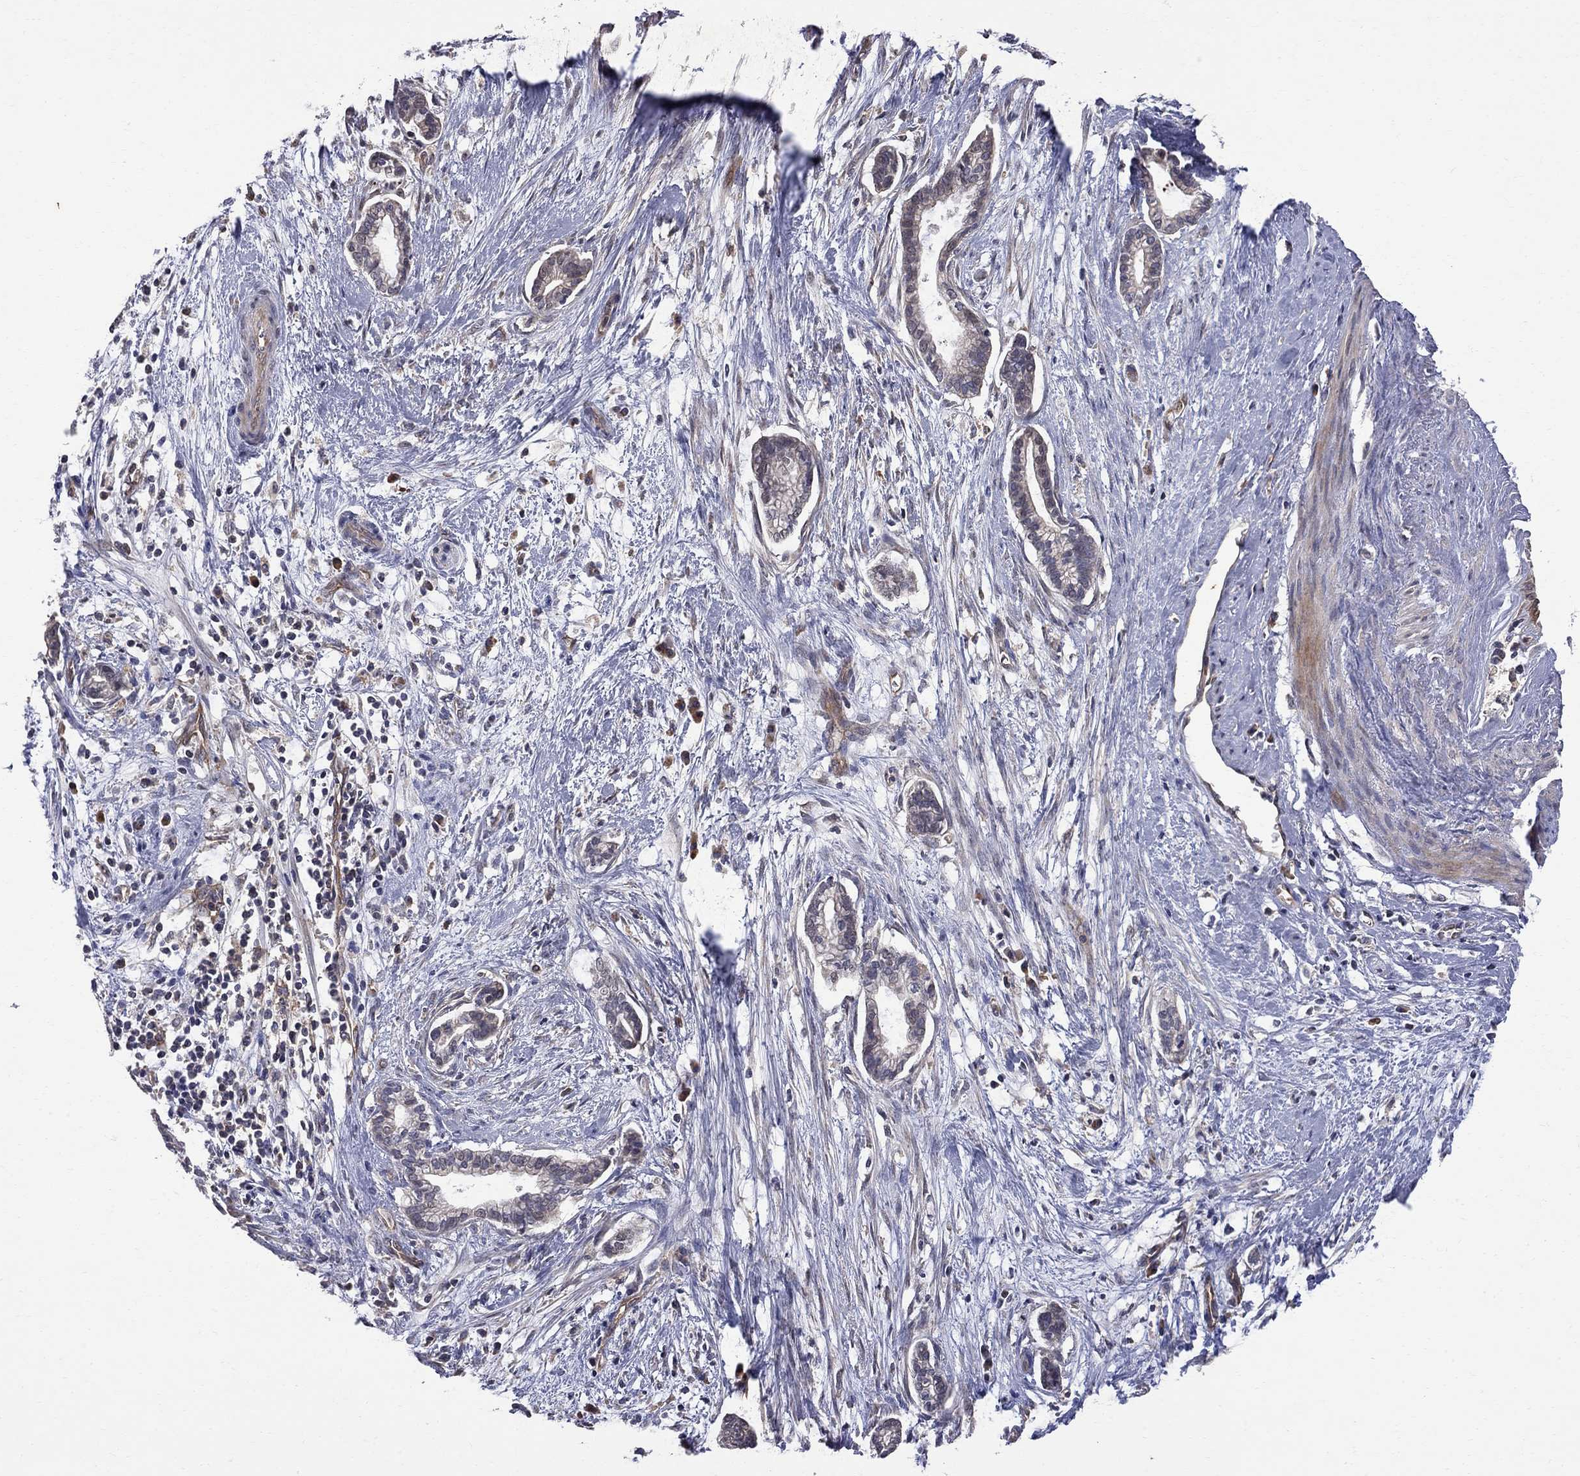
{"staining": {"intensity": "negative", "quantity": "none", "location": "none"}, "tissue": "cervical cancer", "cell_type": "Tumor cells", "image_type": "cancer", "snomed": [{"axis": "morphology", "description": "Adenocarcinoma, NOS"}, {"axis": "topography", "description": "Cervix"}], "caption": "Photomicrograph shows no protein staining in tumor cells of cervical cancer tissue.", "gene": "ABI3", "patient": {"sex": "female", "age": 62}}